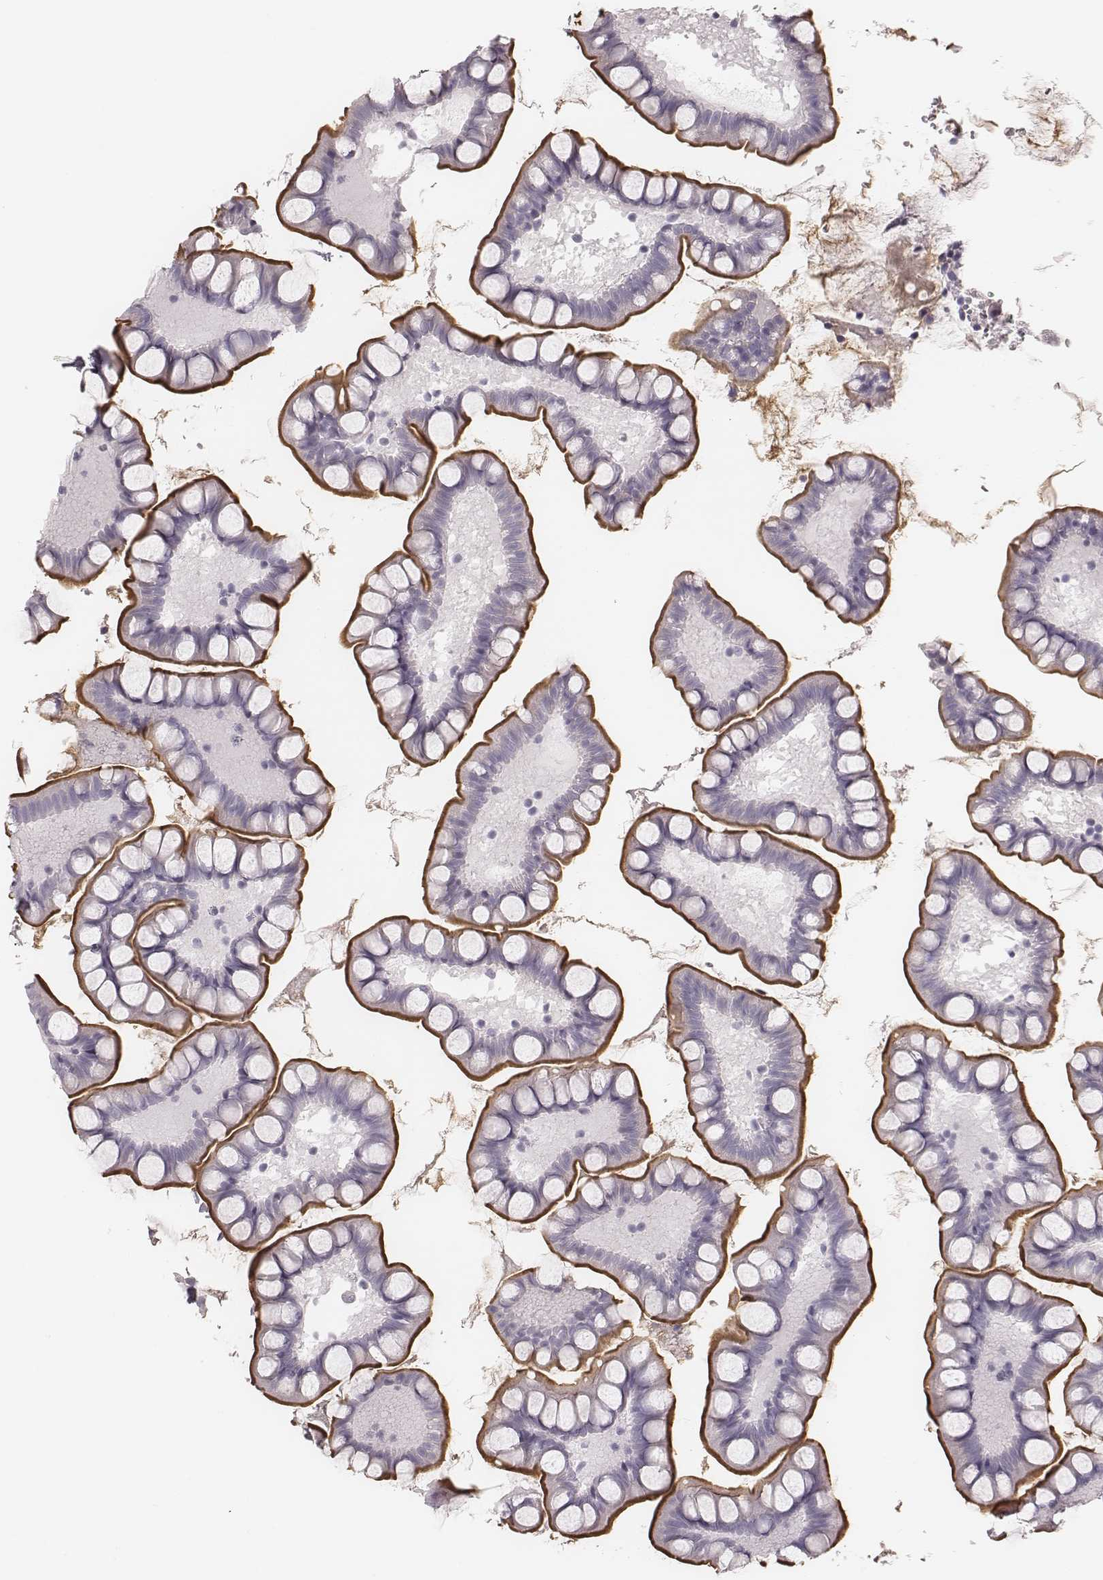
{"staining": {"intensity": "strong", "quantity": "25%-75%", "location": "cytoplasmic/membranous"}, "tissue": "small intestine", "cell_type": "Glandular cells", "image_type": "normal", "snomed": [{"axis": "morphology", "description": "Normal tissue, NOS"}, {"axis": "topography", "description": "Small intestine"}], "caption": "This is a photomicrograph of immunohistochemistry (IHC) staining of benign small intestine, which shows strong positivity in the cytoplasmic/membranous of glandular cells.", "gene": "SPA17", "patient": {"sex": "male", "age": 70}}